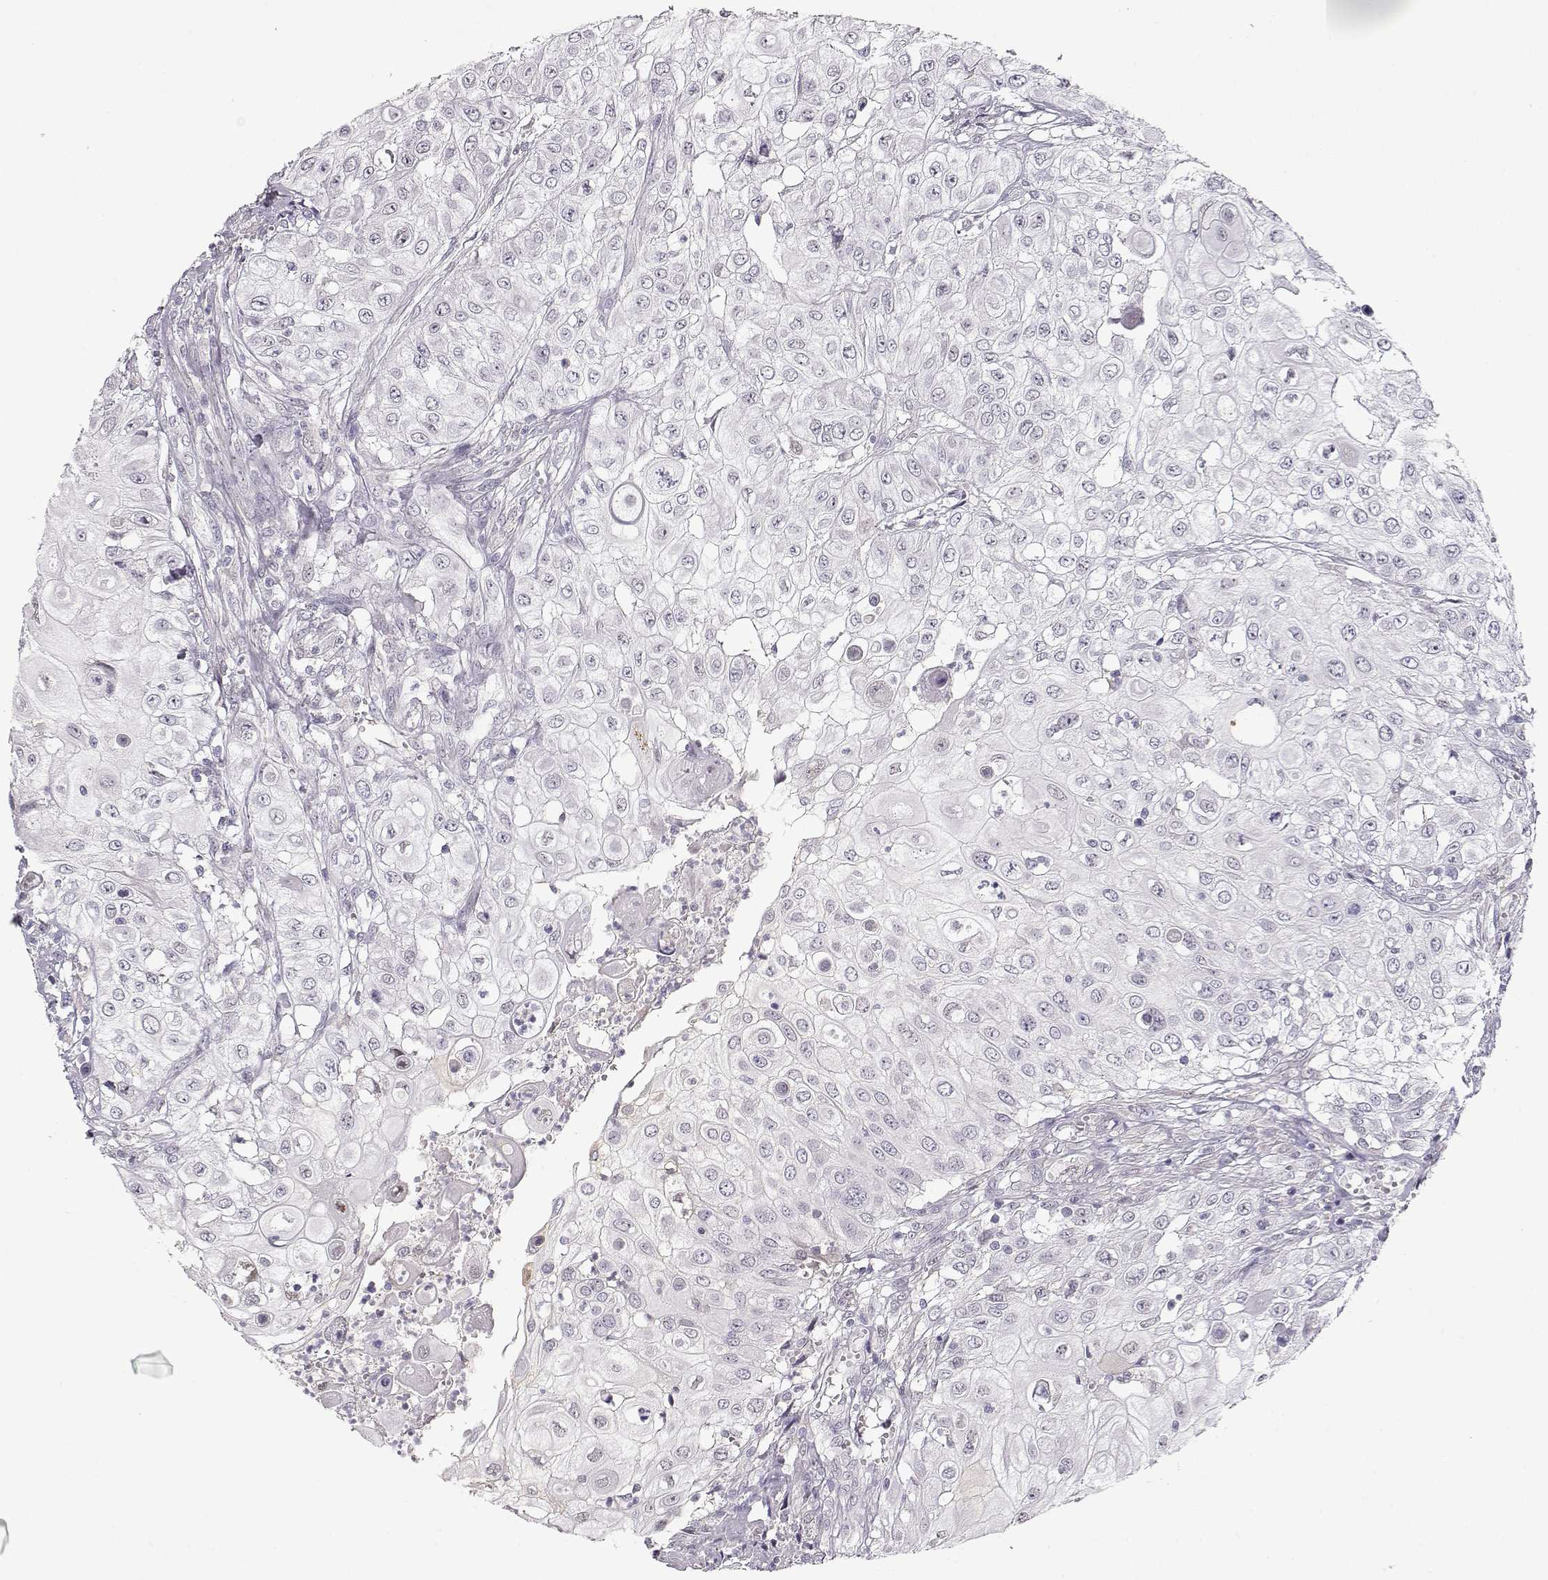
{"staining": {"intensity": "negative", "quantity": "none", "location": "none"}, "tissue": "urothelial cancer", "cell_type": "Tumor cells", "image_type": "cancer", "snomed": [{"axis": "morphology", "description": "Urothelial carcinoma, High grade"}, {"axis": "topography", "description": "Urinary bladder"}], "caption": "DAB immunohistochemical staining of high-grade urothelial carcinoma displays no significant staining in tumor cells.", "gene": "TEPP", "patient": {"sex": "female", "age": 79}}